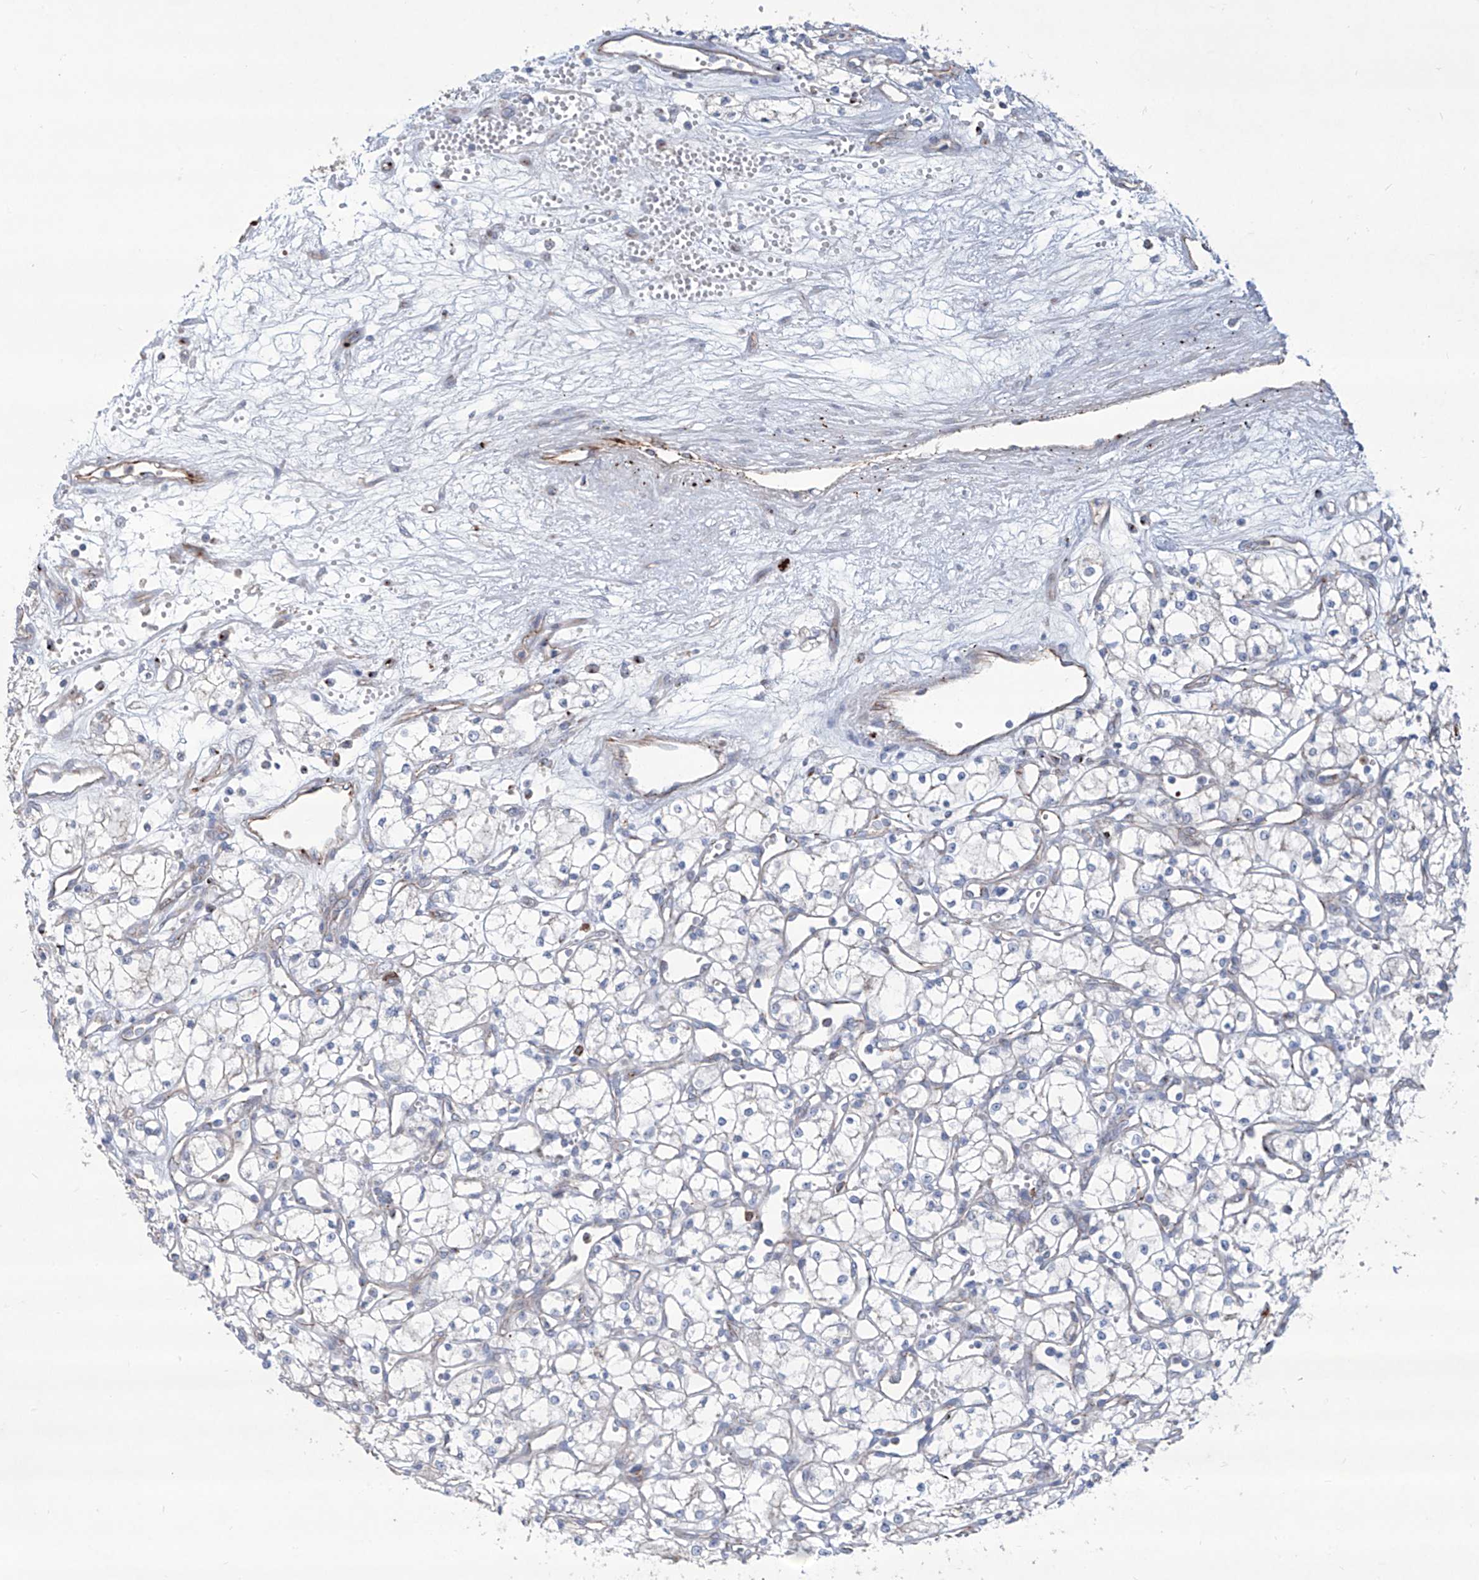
{"staining": {"intensity": "negative", "quantity": "none", "location": "none"}, "tissue": "renal cancer", "cell_type": "Tumor cells", "image_type": "cancer", "snomed": [{"axis": "morphology", "description": "Adenocarcinoma, NOS"}, {"axis": "topography", "description": "Kidney"}], "caption": "This photomicrograph is of renal cancer (adenocarcinoma) stained with immunohistochemistry to label a protein in brown with the nuclei are counter-stained blue. There is no expression in tumor cells.", "gene": "CDH5", "patient": {"sex": "male", "age": 59}}